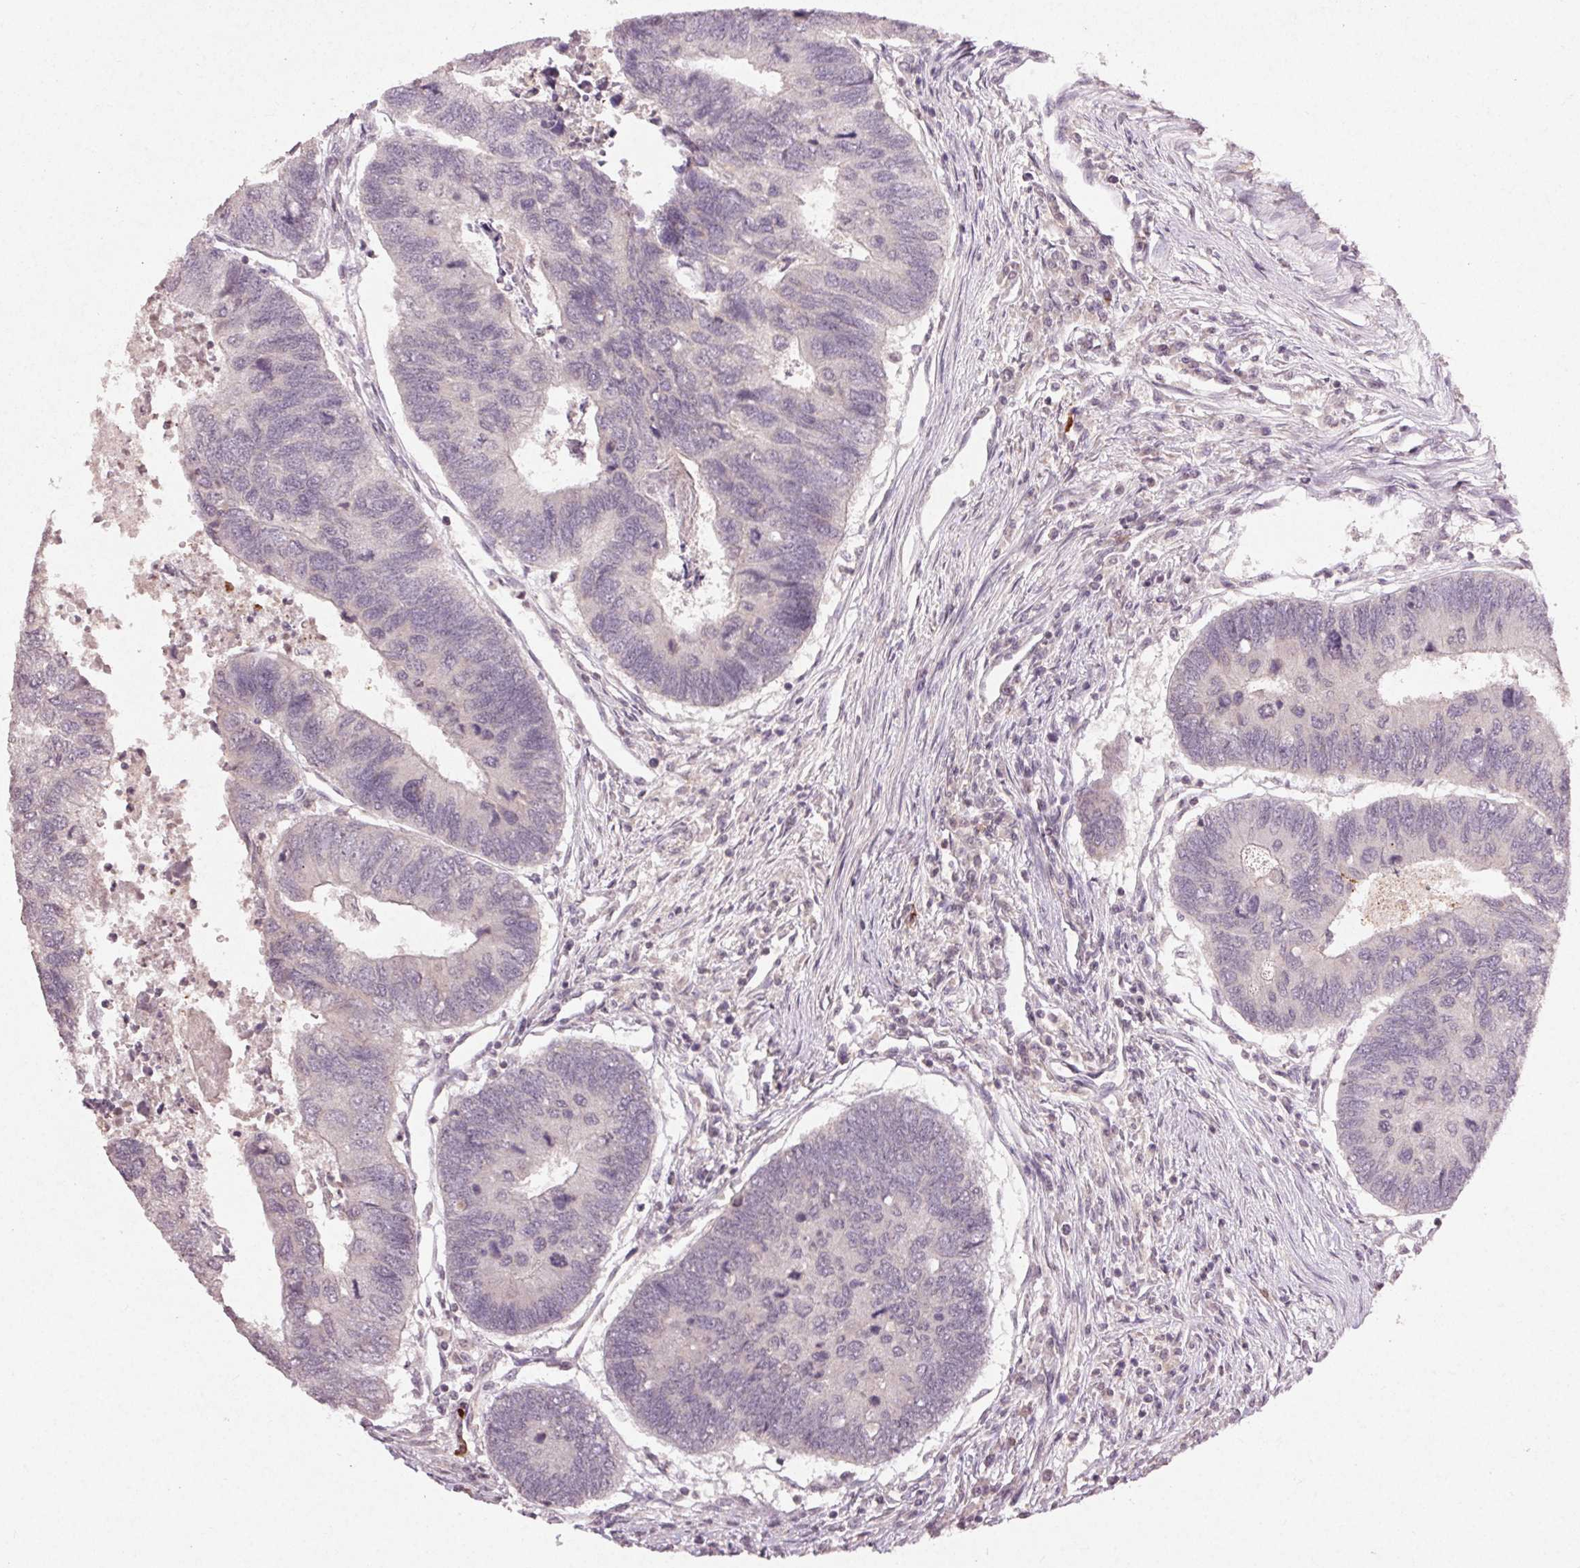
{"staining": {"intensity": "negative", "quantity": "none", "location": "none"}, "tissue": "colorectal cancer", "cell_type": "Tumor cells", "image_type": "cancer", "snomed": [{"axis": "morphology", "description": "Adenocarcinoma, NOS"}, {"axis": "topography", "description": "Colon"}], "caption": "The micrograph shows no significant staining in tumor cells of adenocarcinoma (colorectal). (Brightfield microscopy of DAB immunohistochemistry at high magnification).", "gene": "KLRC3", "patient": {"sex": "female", "age": 67}}